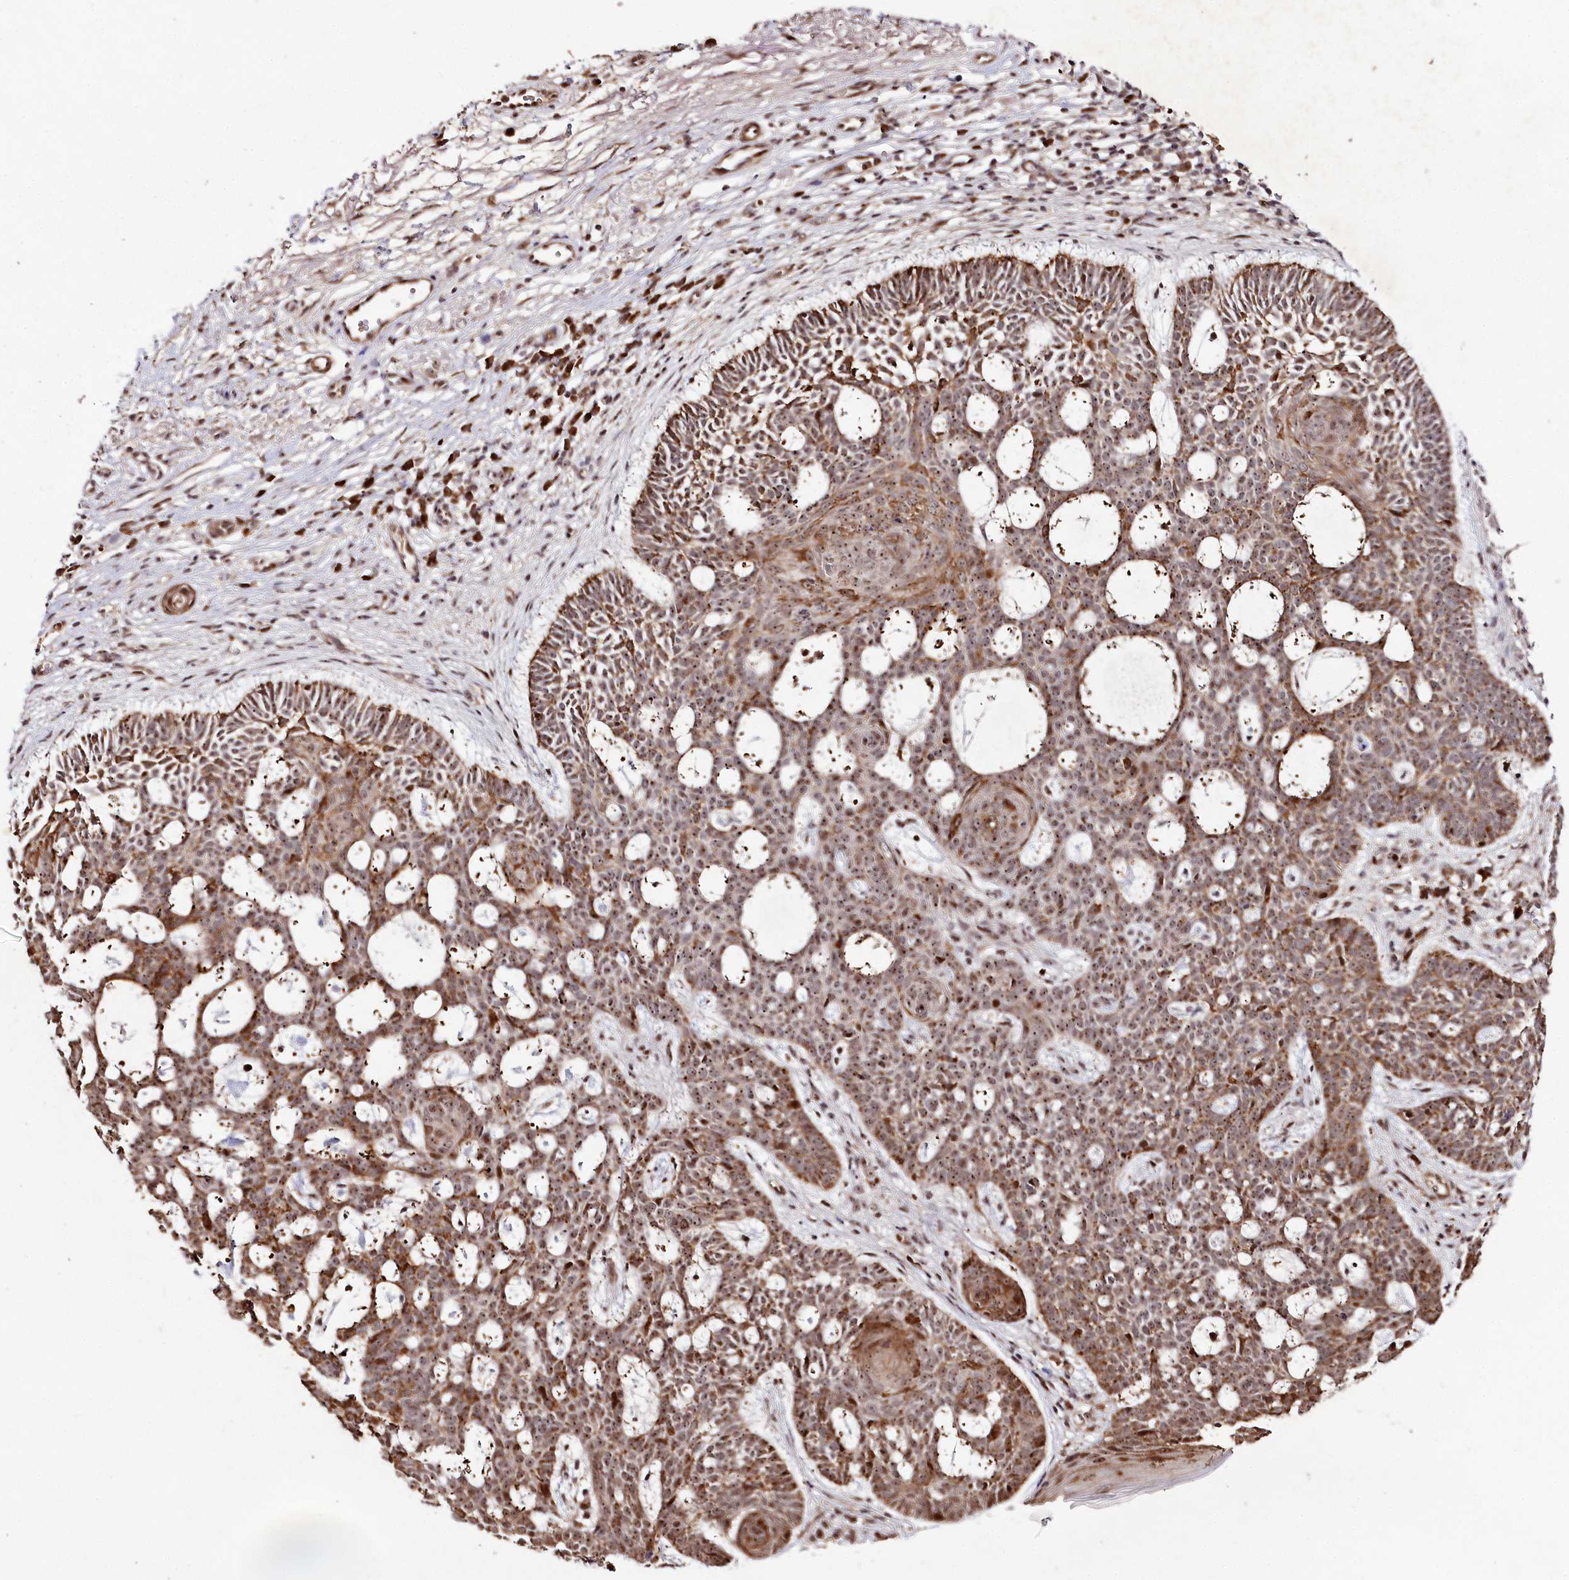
{"staining": {"intensity": "moderate", "quantity": ">75%", "location": "cytoplasmic/membranous,nuclear"}, "tissue": "skin cancer", "cell_type": "Tumor cells", "image_type": "cancer", "snomed": [{"axis": "morphology", "description": "Basal cell carcinoma"}, {"axis": "topography", "description": "Skin"}], "caption": "Basal cell carcinoma (skin) stained with immunohistochemistry (IHC) exhibits moderate cytoplasmic/membranous and nuclear expression in about >75% of tumor cells.", "gene": "DMP1", "patient": {"sex": "male", "age": 85}}